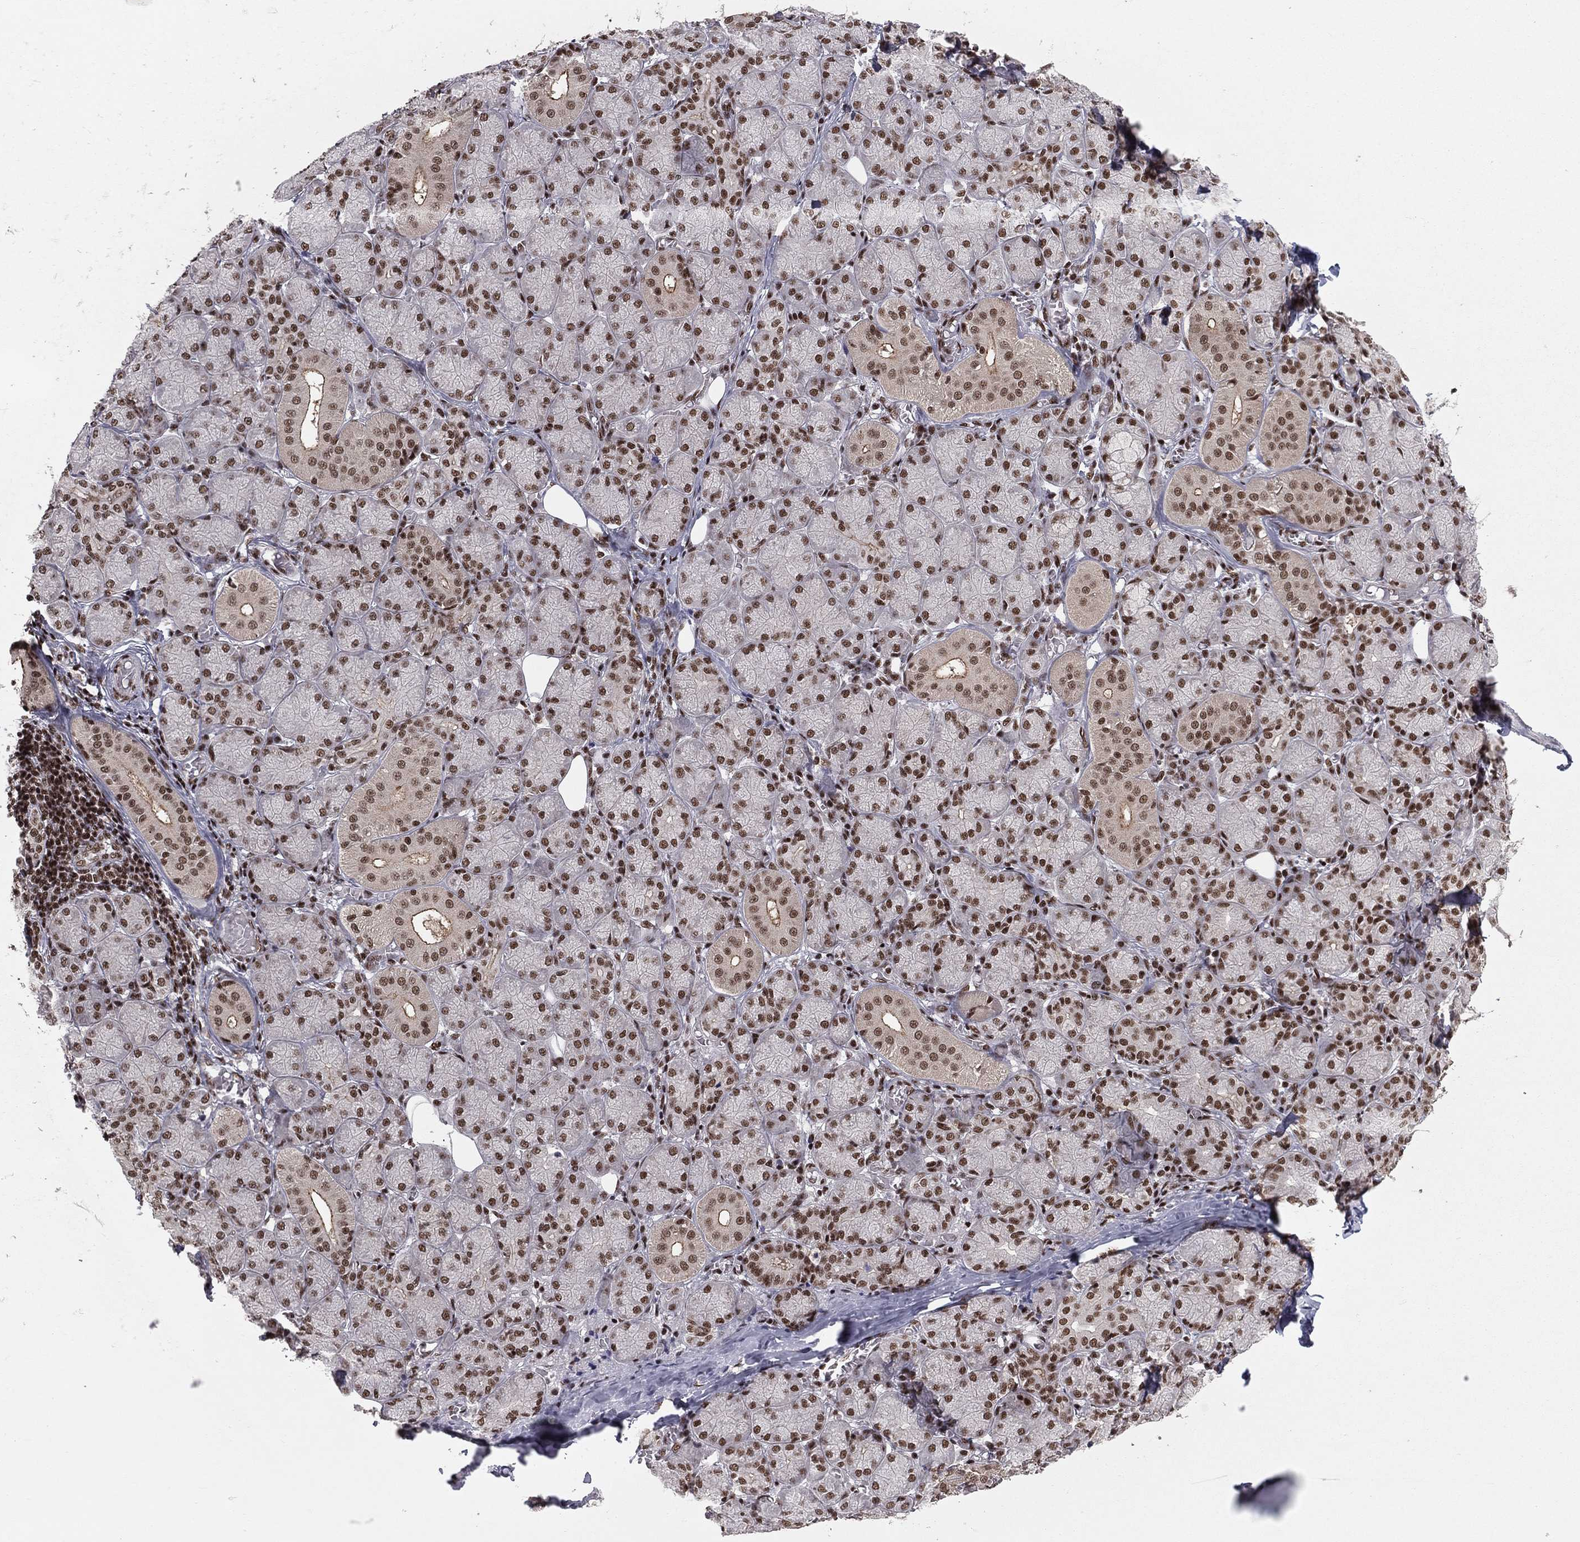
{"staining": {"intensity": "strong", "quantity": ">75%", "location": "nuclear"}, "tissue": "salivary gland", "cell_type": "Glandular cells", "image_type": "normal", "snomed": [{"axis": "morphology", "description": "Normal tissue, NOS"}, {"axis": "topography", "description": "Salivary gland"}, {"axis": "topography", "description": "Peripheral nerve tissue"}], "caption": "Benign salivary gland was stained to show a protein in brown. There is high levels of strong nuclear staining in approximately >75% of glandular cells.", "gene": "NFYB", "patient": {"sex": "female", "age": 24}}